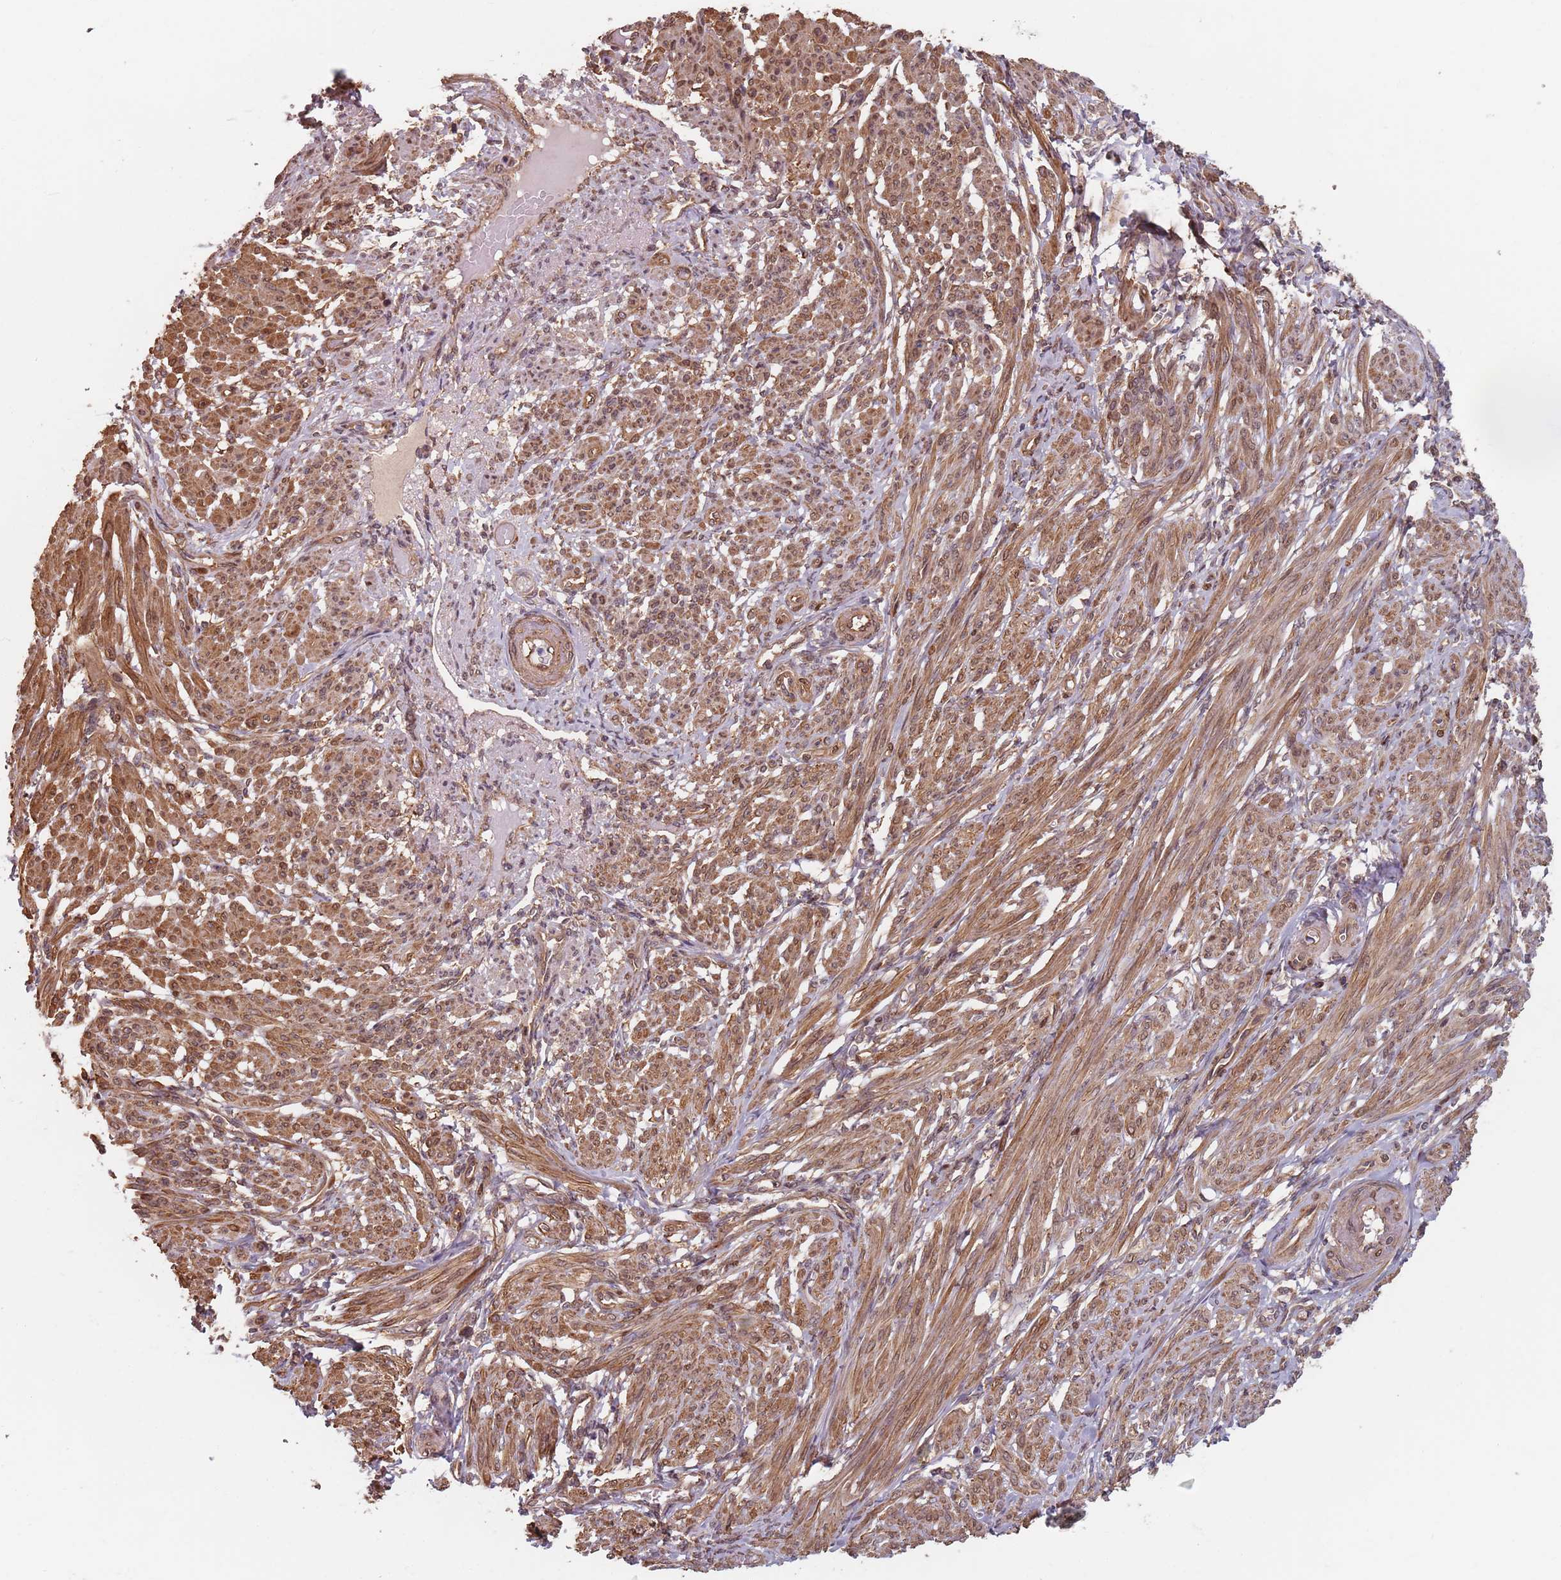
{"staining": {"intensity": "moderate", "quantity": "25%-75%", "location": "cytoplasmic/membranous"}, "tissue": "smooth muscle", "cell_type": "Smooth muscle cells", "image_type": "normal", "snomed": [{"axis": "morphology", "description": "Normal tissue, NOS"}, {"axis": "topography", "description": "Smooth muscle"}], "caption": "This image reveals immunohistochemistry (IHC) staining of normal smooth muscle, with medium moderate cytoplasmic/membranous expression in about 25%-75% of smooth muscle cells.", "gene": "NOTCH3", "patient": {"sex": "female", "age": 39}}